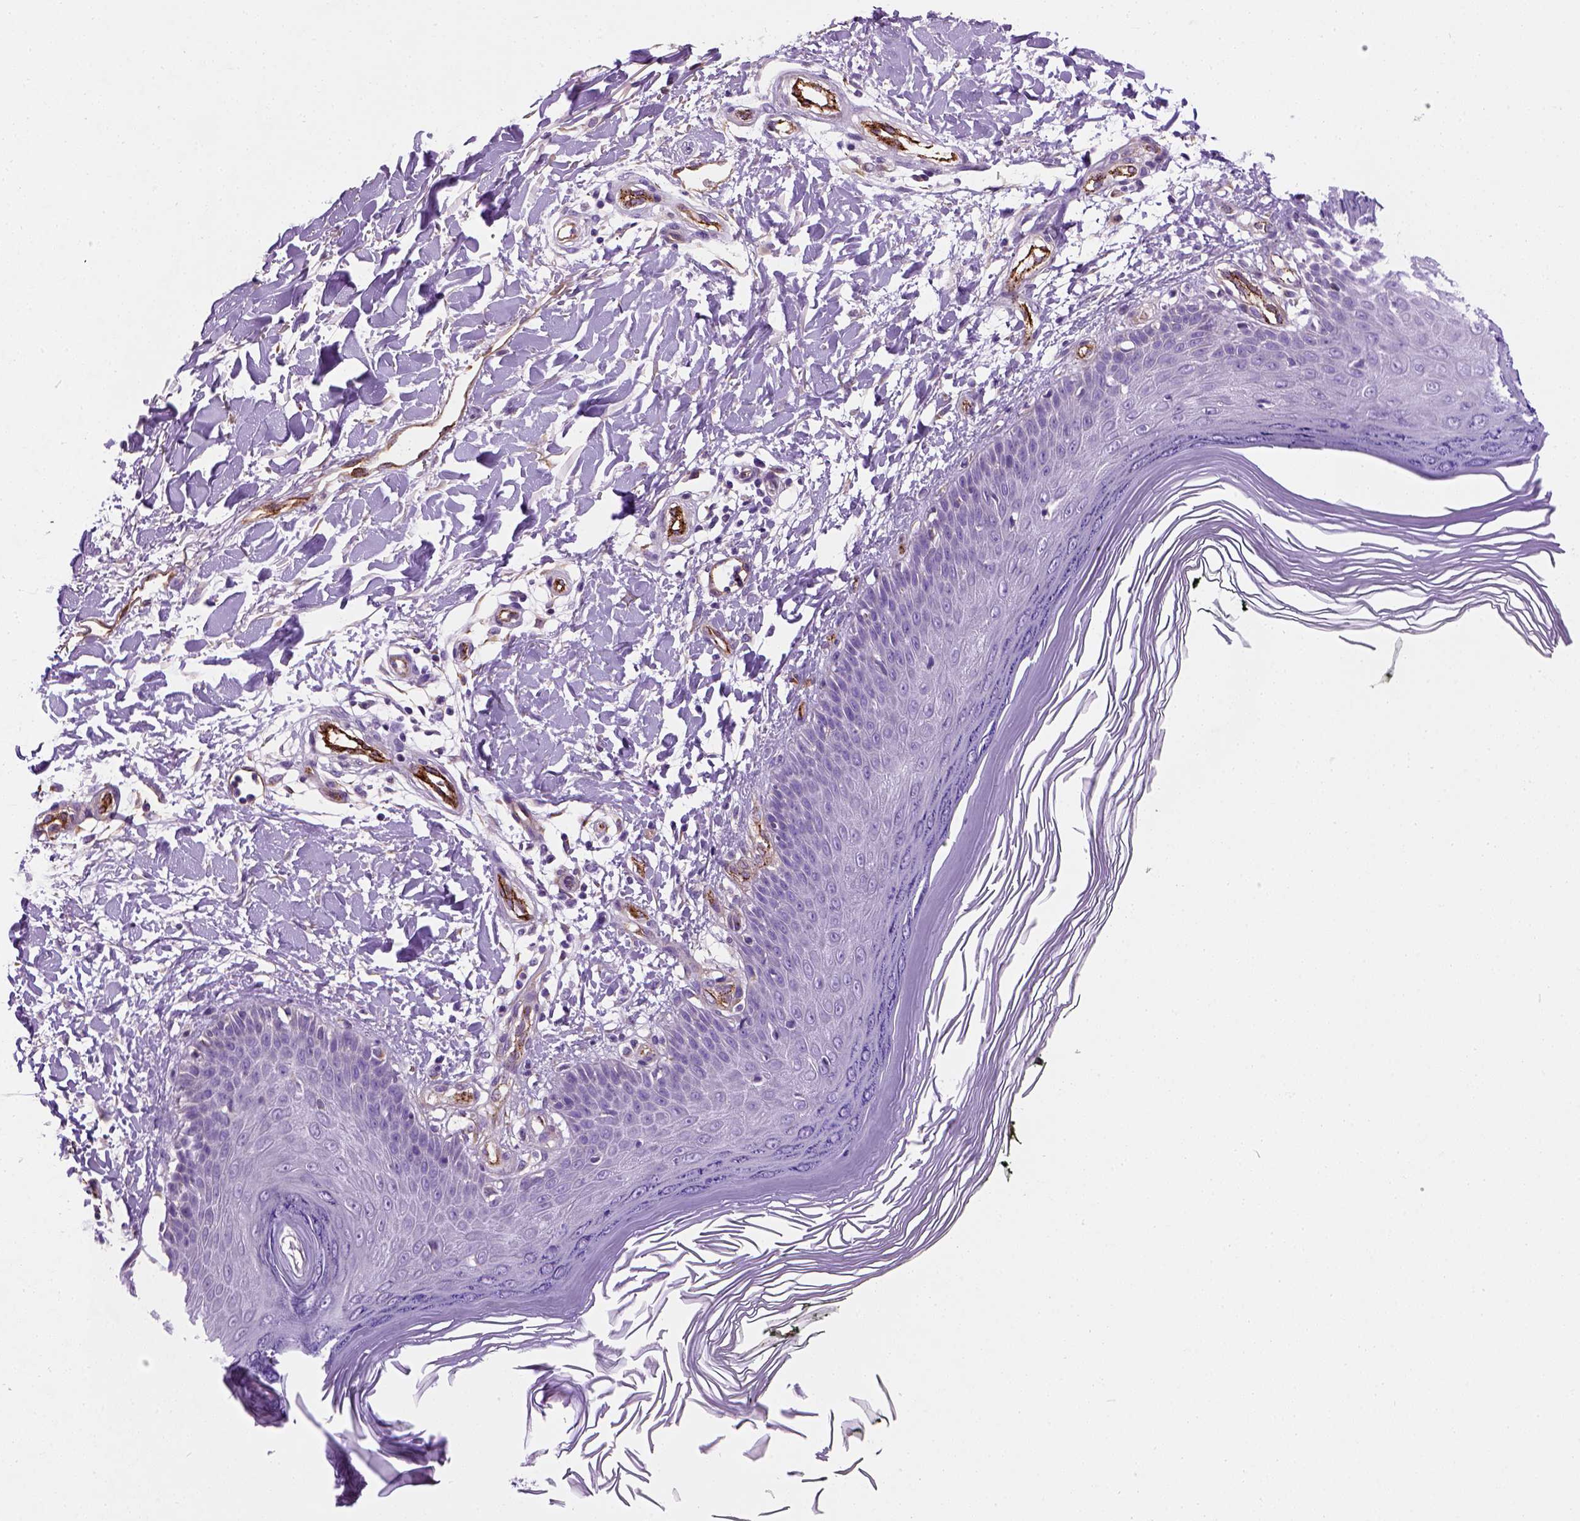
{"staining": {"intensity": "negative", "quantity": "none", "location": "none"}, "tissue": "skin", "cell_type": "Fibroblasts", "image_type": "normal", "snomed": [{"axis": "morphology", "description": "Normal tissue, NOS"}, {"axis": "topography", "description": "Skin"}], "caption": "An immunohistochemistry histopathology image of benign skin is shown. There is no staining in fibroblasts of skin. (Immunohistochemistry, brightfield microscopy, high magnification).", "gene": "VWF", "patient": {"sex": "female", "age": 62}}